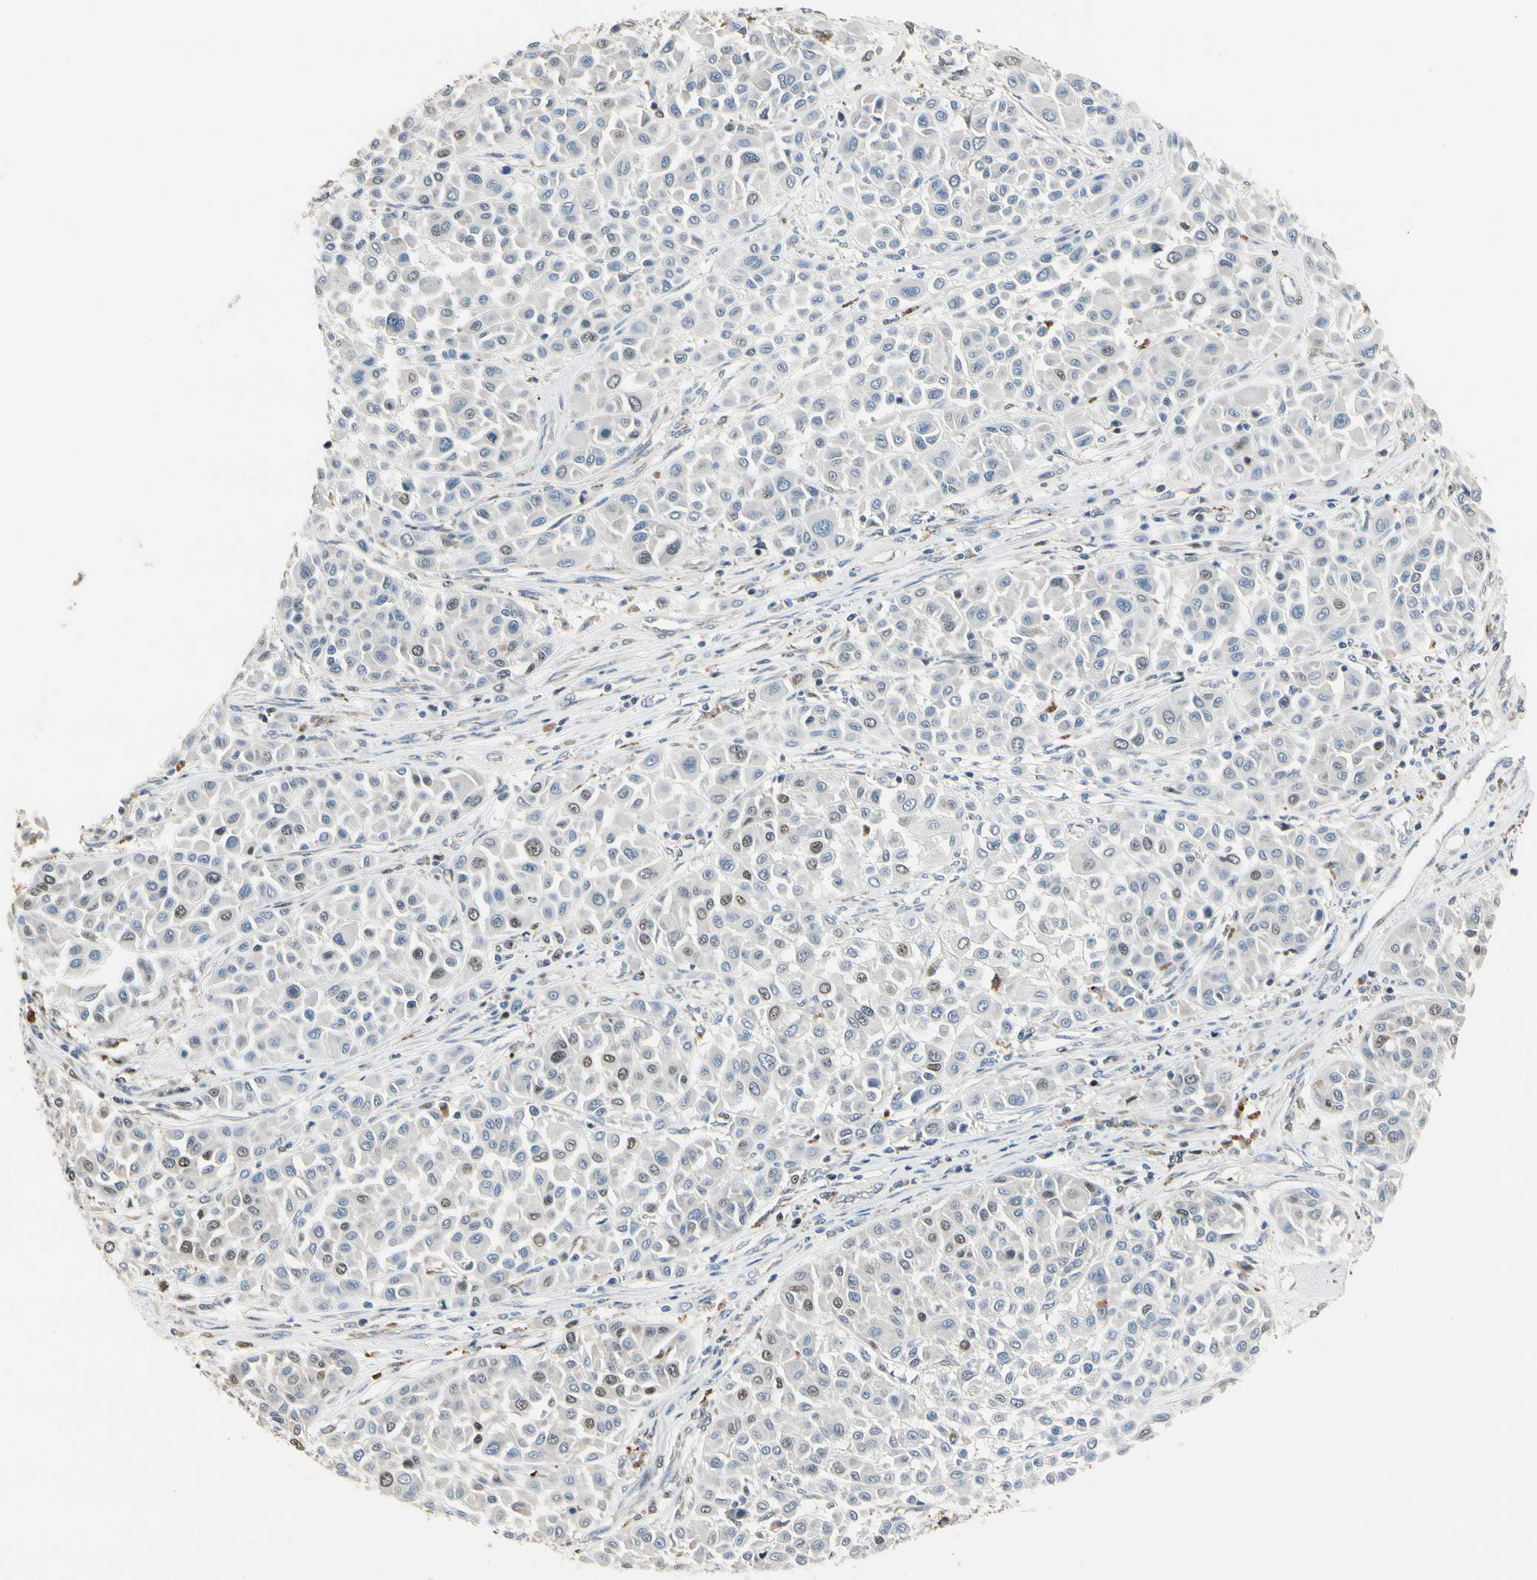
{"staining": {"intensity": "weak", "quantity": "<25%", "location": "nuclear"}, "tissue": "melanoma", "cell_type": "Tumor cells", "image_type": "cancer", "snomed": [{"axis": "morphology", "description": "Malignant melanoma, Metastatic site"}, {"axis": "topography", "description": "Soft tissue"}], "caption": "Tumor cells are negative for protein expression in human malignant melanoma (metastatic site).", "gene": "ZKSCAN4", "patient": {"sex": "male", "age": 41}}